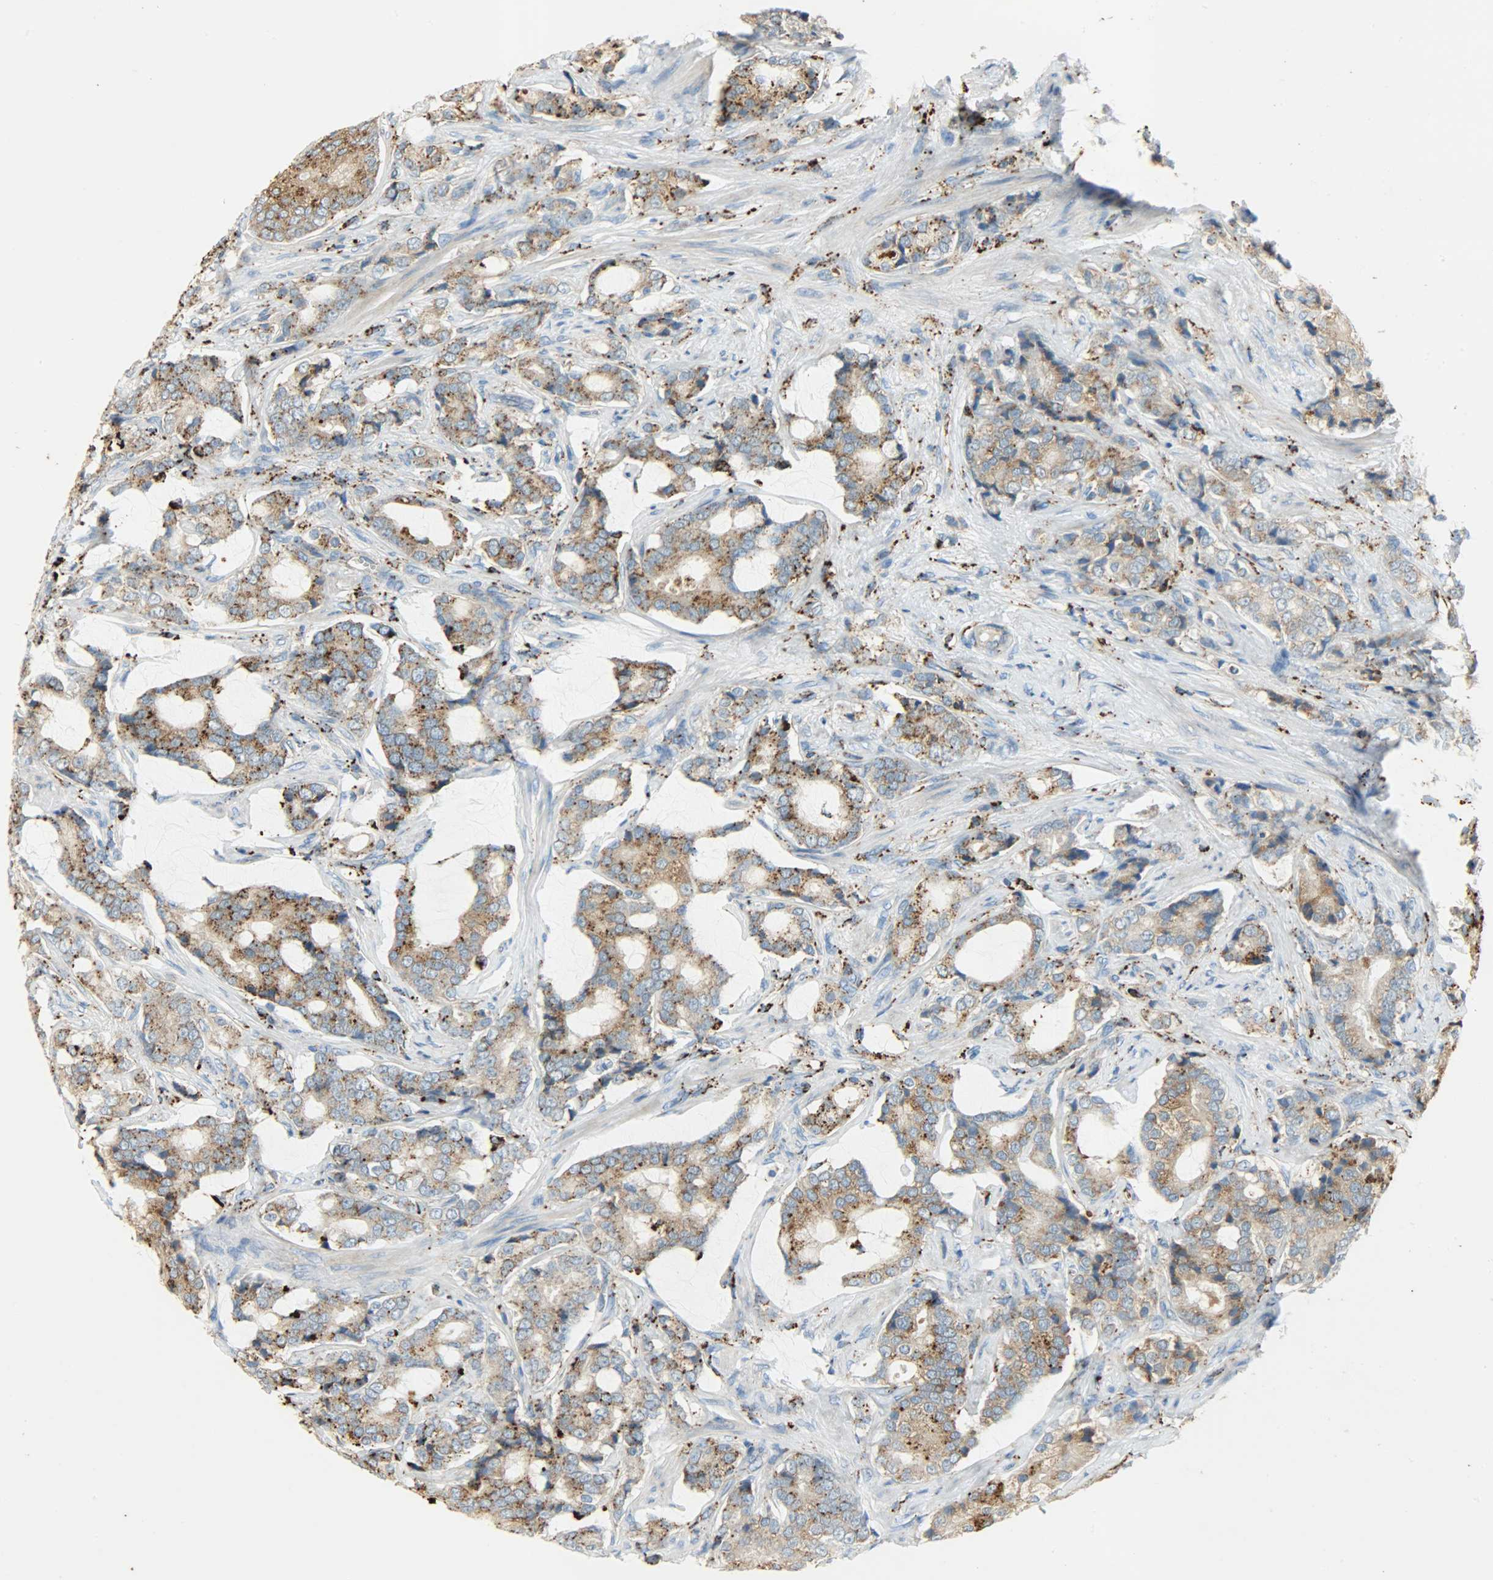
{"staining": {"intensity": "moderate", "quantity": "25%-75%", "location": "cytoplasmic/membranous"}, "tissue": "prostate cancer", "cell_type": "Tumor cells", "image_type": "cancer", "snomed": [{"axis": "morphology", "description": "Adenocarcinoma, Low grade"}, {"axis": "topography", "description": "Prostate"}], "caption": "Prostate cancer (low-grade adenocarcinoma) stained with IHC demonstrates moderate cytoplasmic/membranous positivity in approximately 25%-75% of tumor cells. (brown staining indicates protein expression, while blue staining denotes nuclei).", "gene": "ASAH1", "patient": {"sex": "male", "age": 58}}